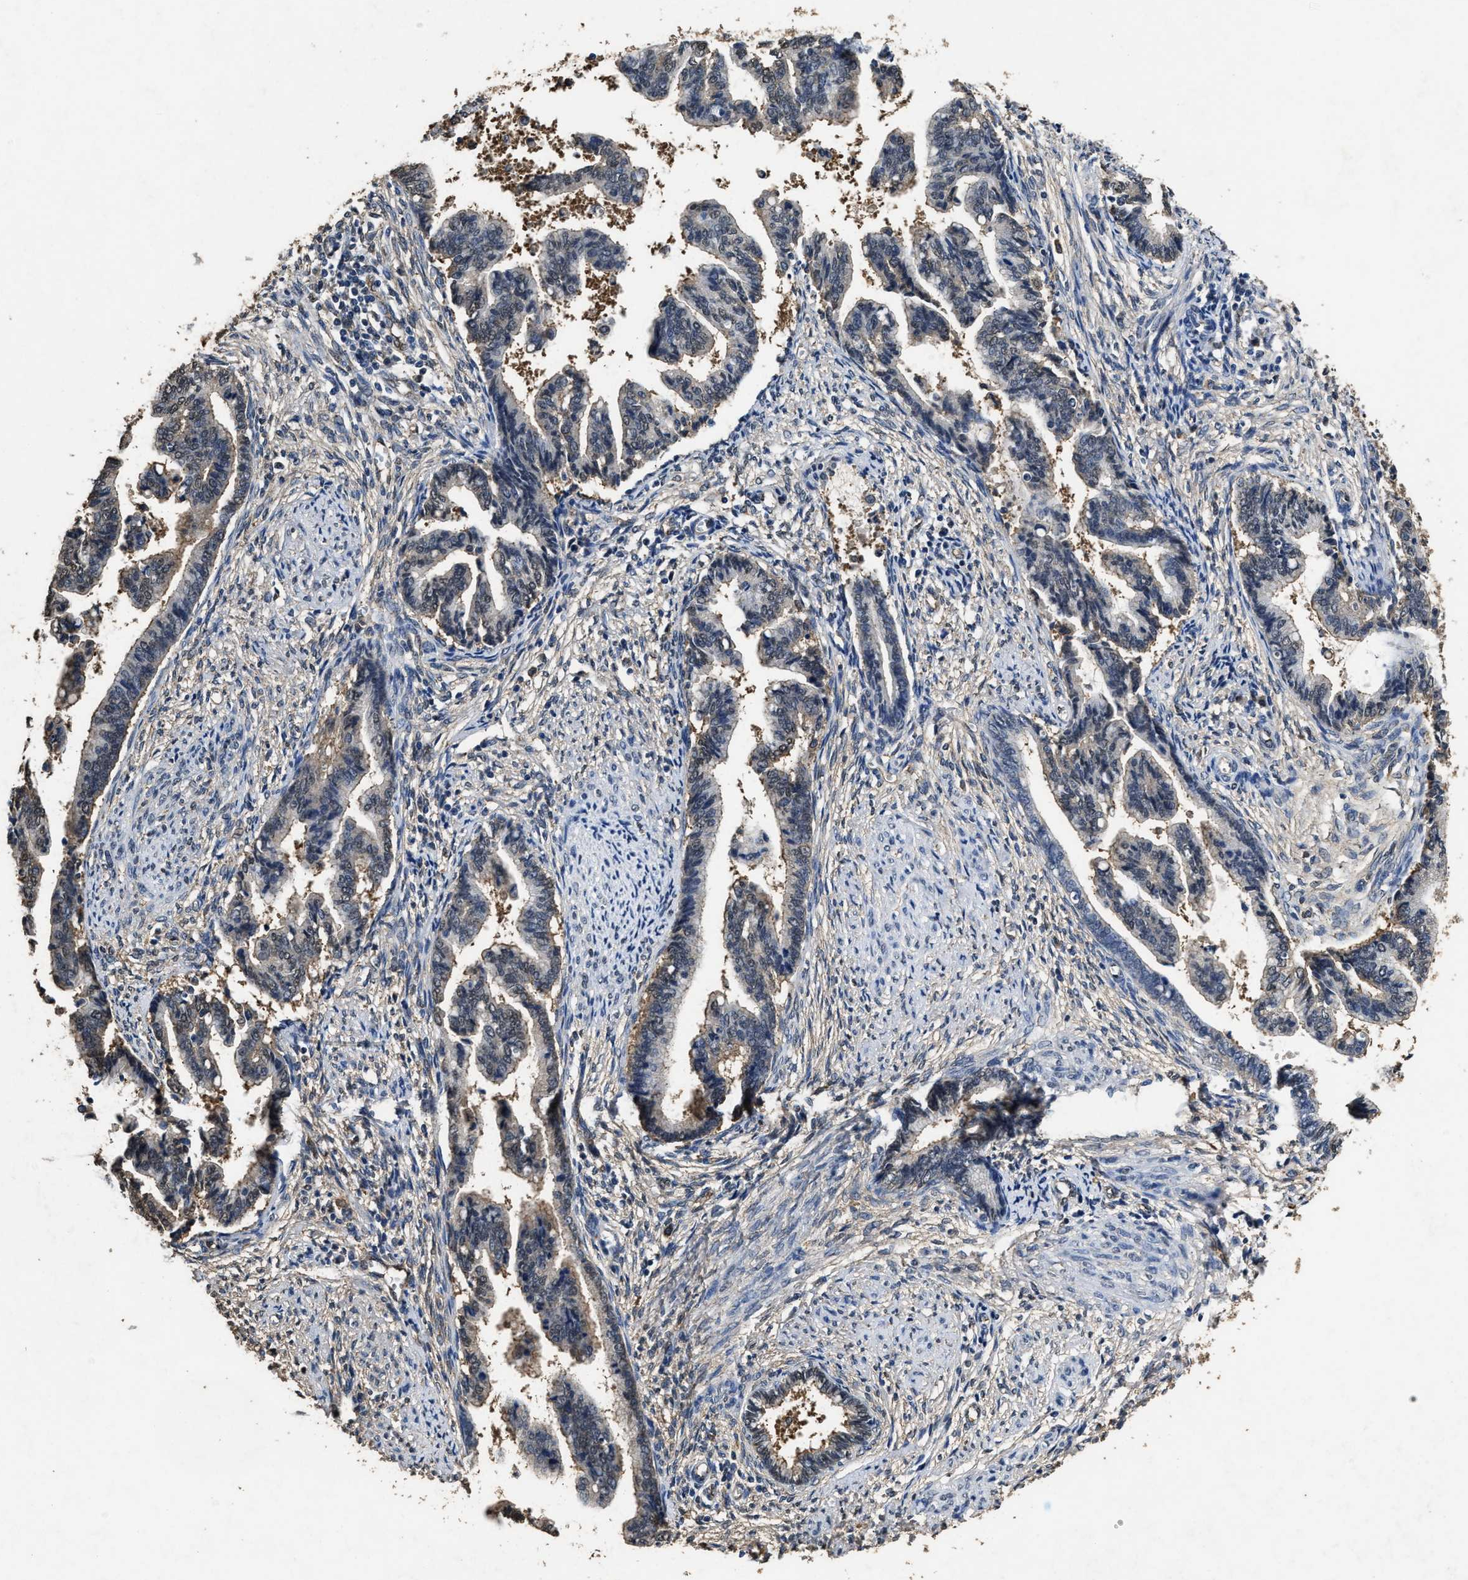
{"staining": {"intensity": "weak", "quantity": "<25%", "location": "nuclear"}, "tissue": "cervical cancer", "cell_type": "Tumor cells", "image_type": "cancer", "snomed": [{"axis": "morphology", "description": "Adenocarcinoma, NOS"}, {"axis": "topography", "description": "Cervix"}], "caption": "Histopathology image shows no protein positivity in tumor cells of adenocarcinoma (cervical) tissue.", "gene": "YWHAE", "patient": {"sex": "female", "age": 44}}